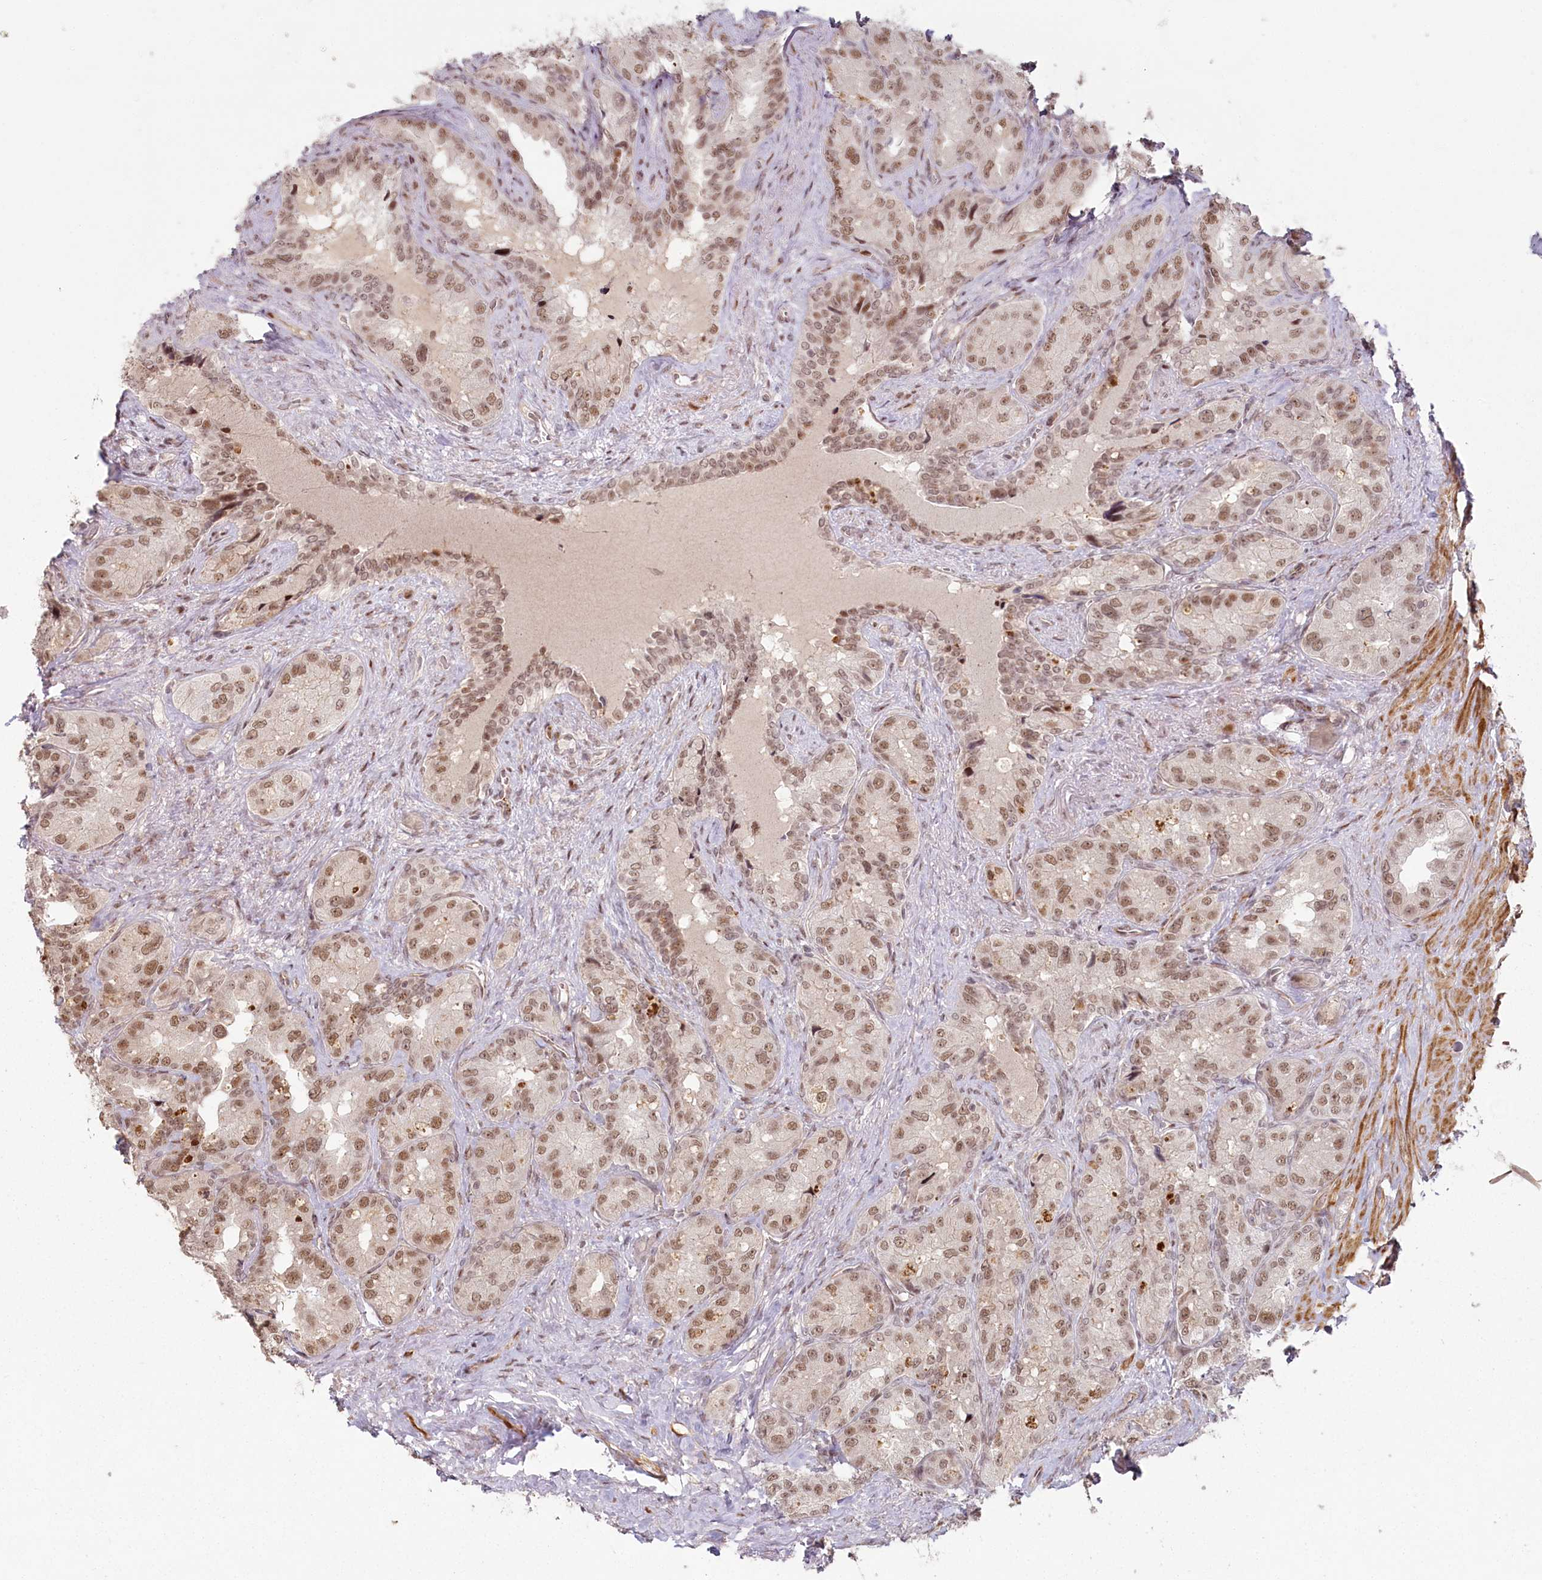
{"staining": {"intensity": "moderate", "quantity": ">75%", "location": "nuclear"}, "tissue": "seminal vesicle", "cell_type": "Glandular cells", "image_type": "normal", "snomed": [{"axis": "morphology", "description": "Normal tissue, NOS"}, {"axis": "topography", "description": "Seminal veicle"}, {"axis": "topography", "description": "Peripheral nerve tissue"}], "caption": "This is a photomicrograph of immunohistochemistry staining of unremarkable seminal vesicle, which shows moderate positivity in the nuclear of glandular cells.", "gene": "FAM204A", "patient": {"sex": "male", "age": 67}}